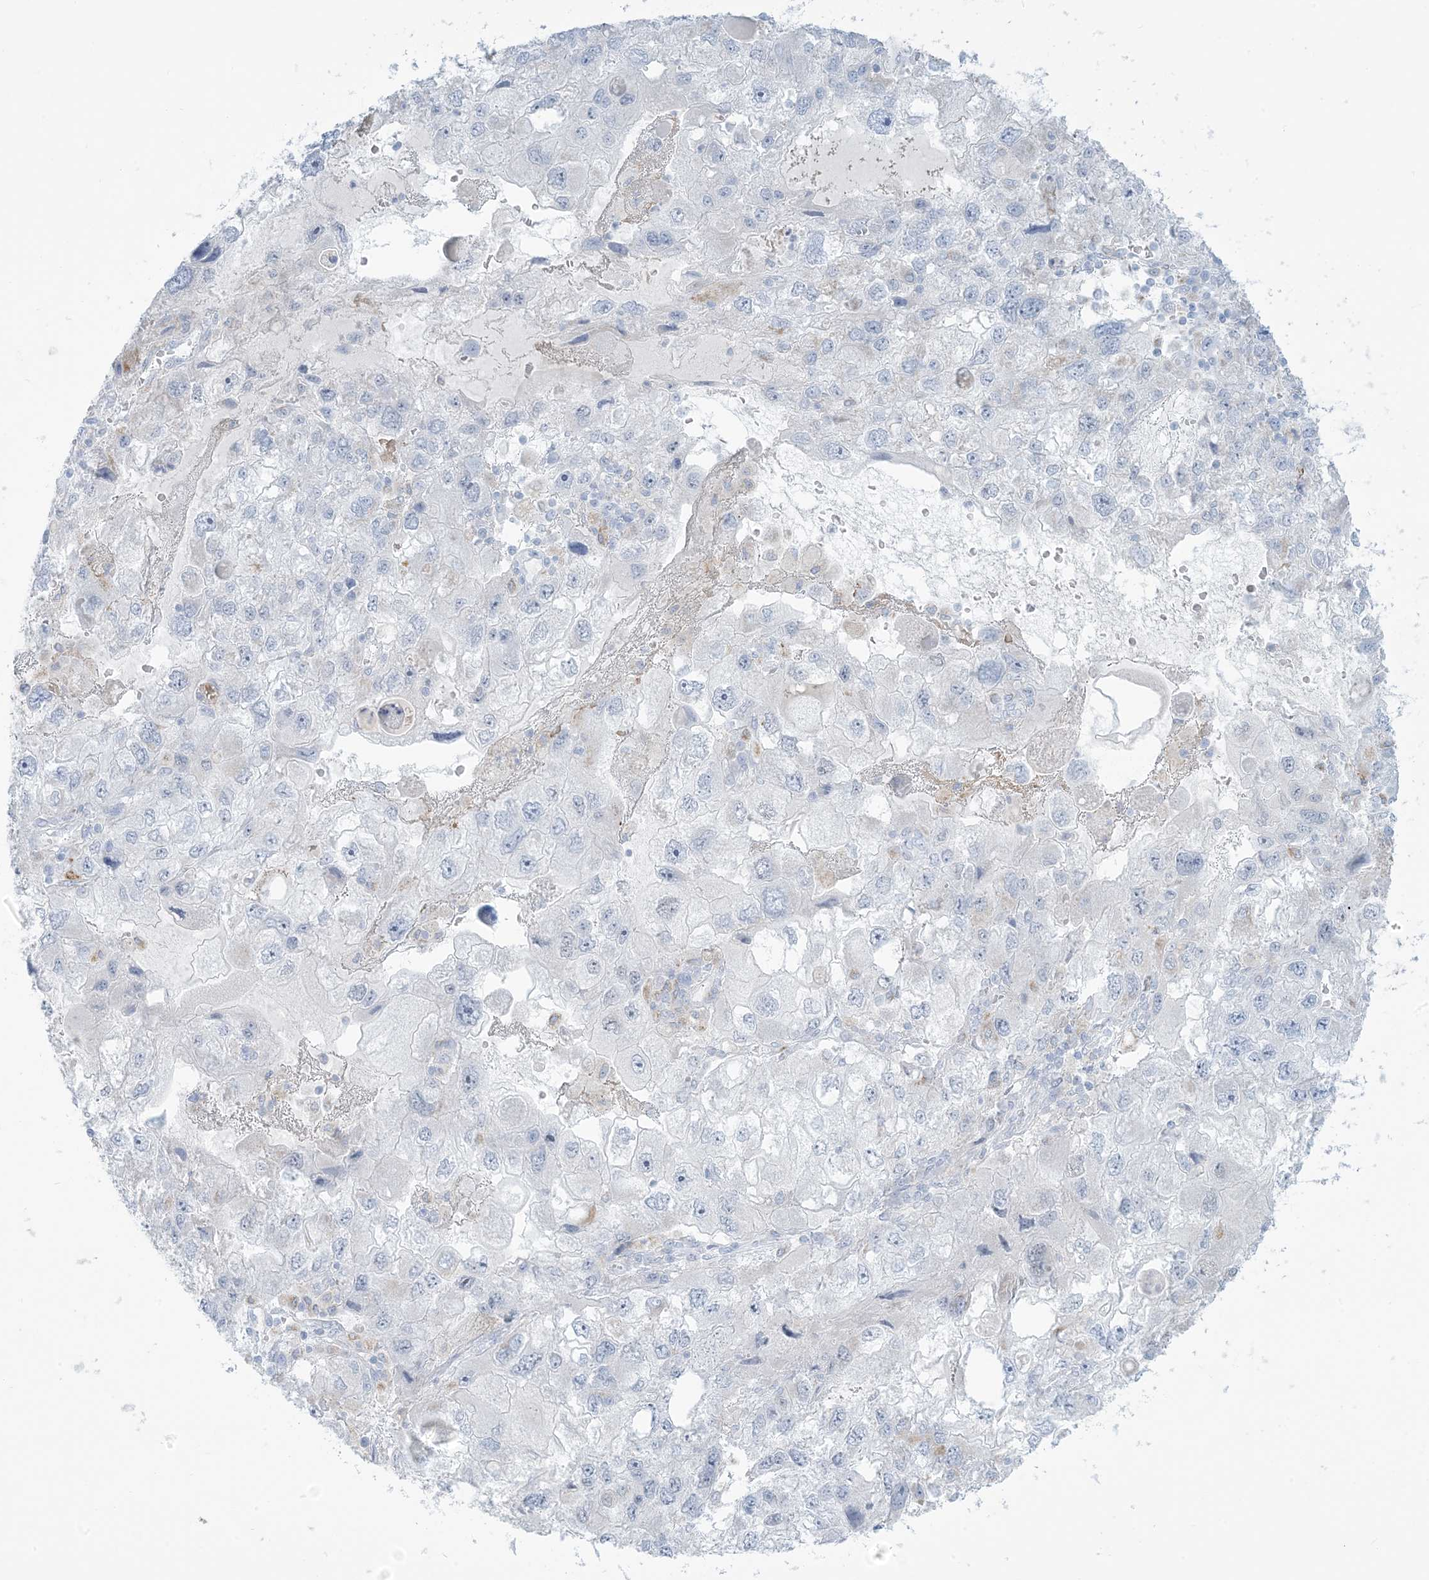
{"staining": {"intensity": "negative", "quantity": "none", "location": "none"}, "tissue": "endometrial cancer", "cell_type": "Tumor cells", "image_type": "cancer", "snomed": [{"axis": "morphology", "description": "Adenocarcinoma, NOS"}, {"axis": "topography", "description": "Endometrium"}], "caption": "Tumor cells are negative for protein expression in human endometrial adenocarcinoma.", "gene": "ZDHHC4", "patient": {"sex": "female", "age": 49}}